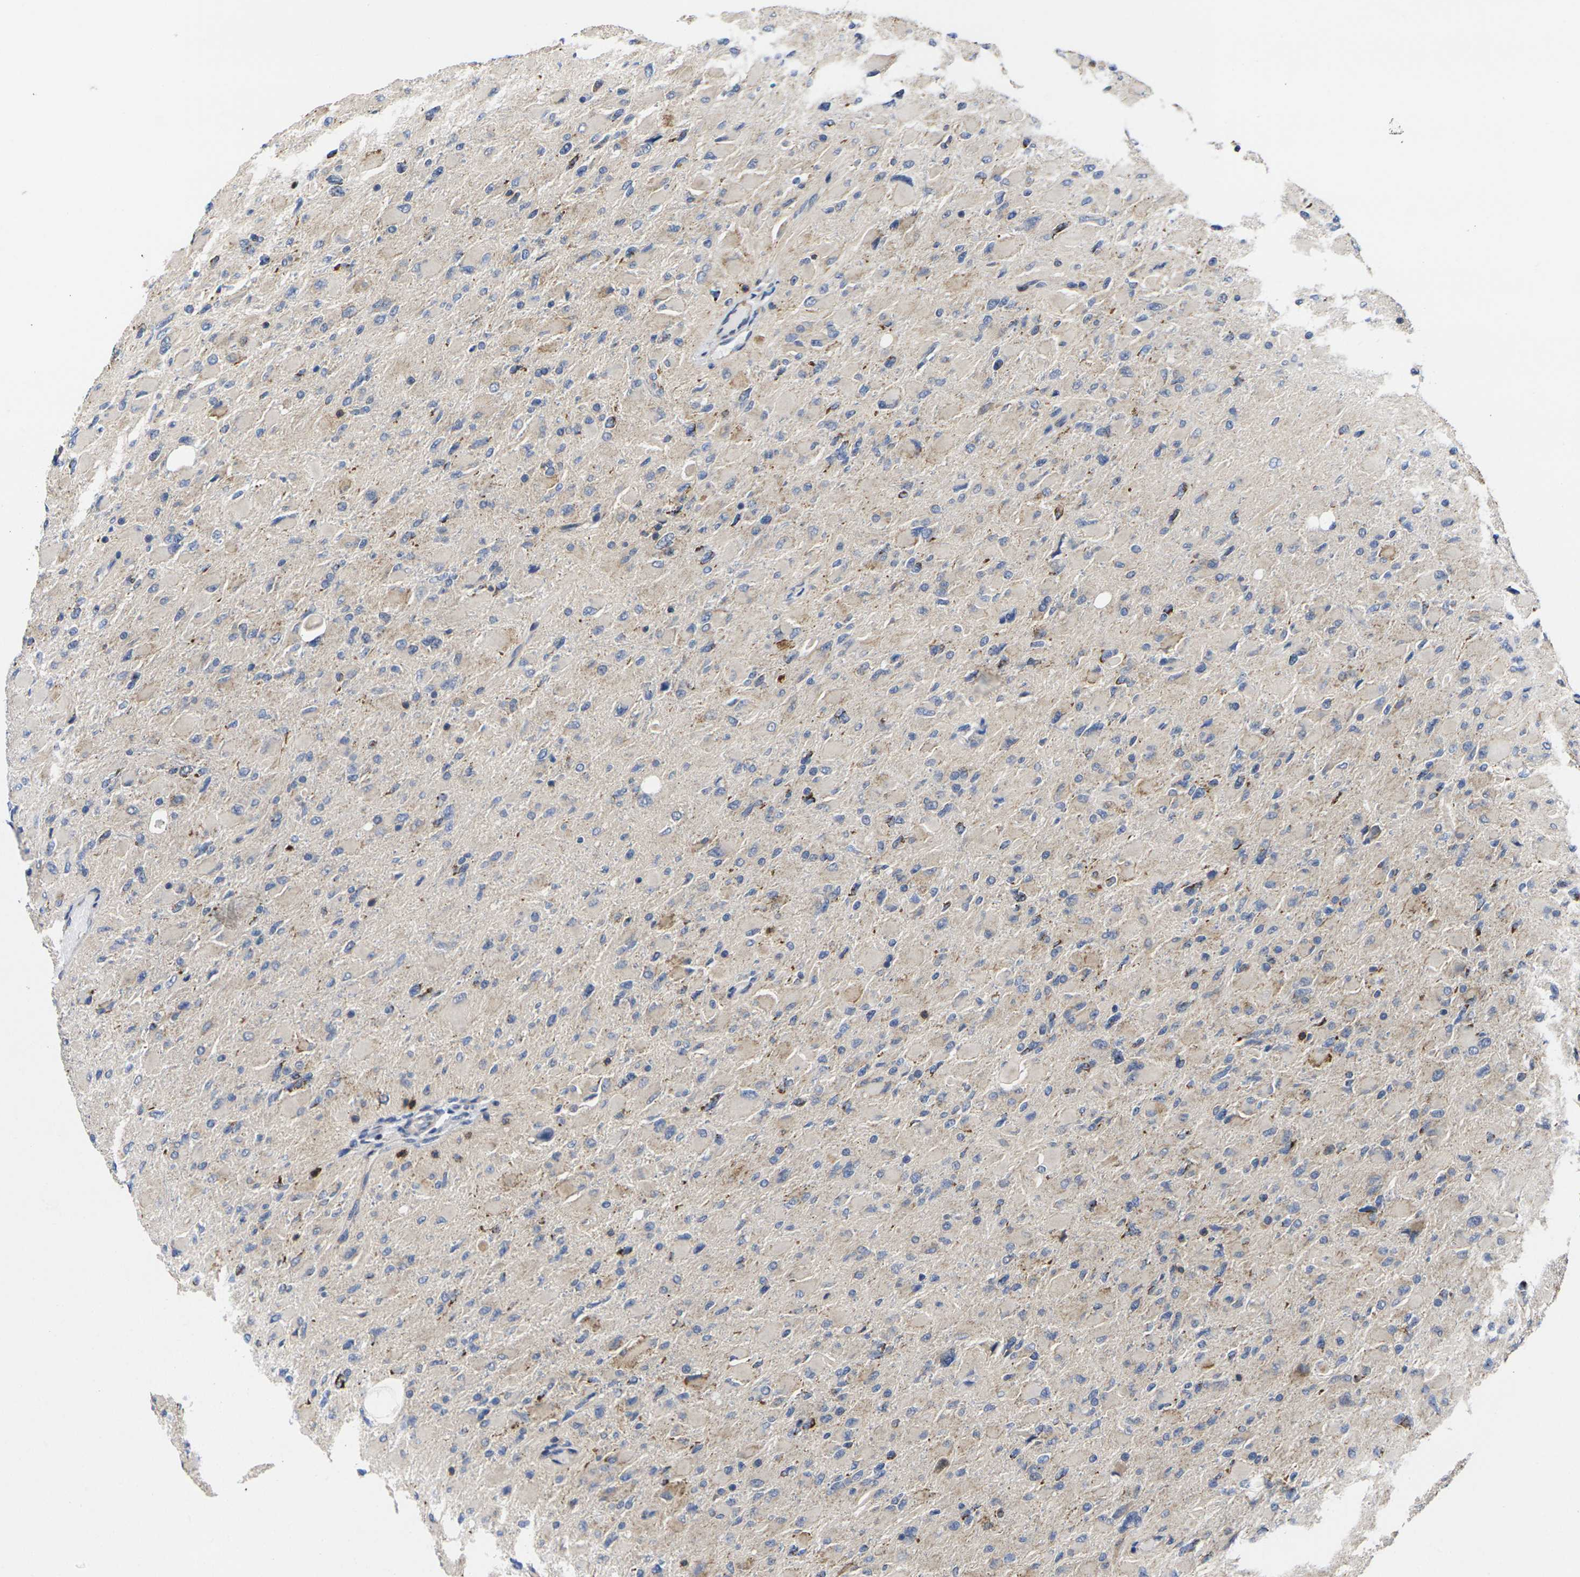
{"staining": {"intensity": "negative", "quantity": "none", "location": "none"}, "tissue": "glioma", "cell_type": "Tumor cells", "image_type": "cancer", "snomed": [{"axis": "morphology", "description": "Glioma, malignant, High grade"}, {"axis": "topography", "description": "Cerebral cortex"}], "caption": "Immunohistochemistry photomicrograph of human glioma stained for a protein (brown), which reveals no staining in tumor cells.", "gene": "P2RY11", "patient": {"sex": "female", "age": 36}}